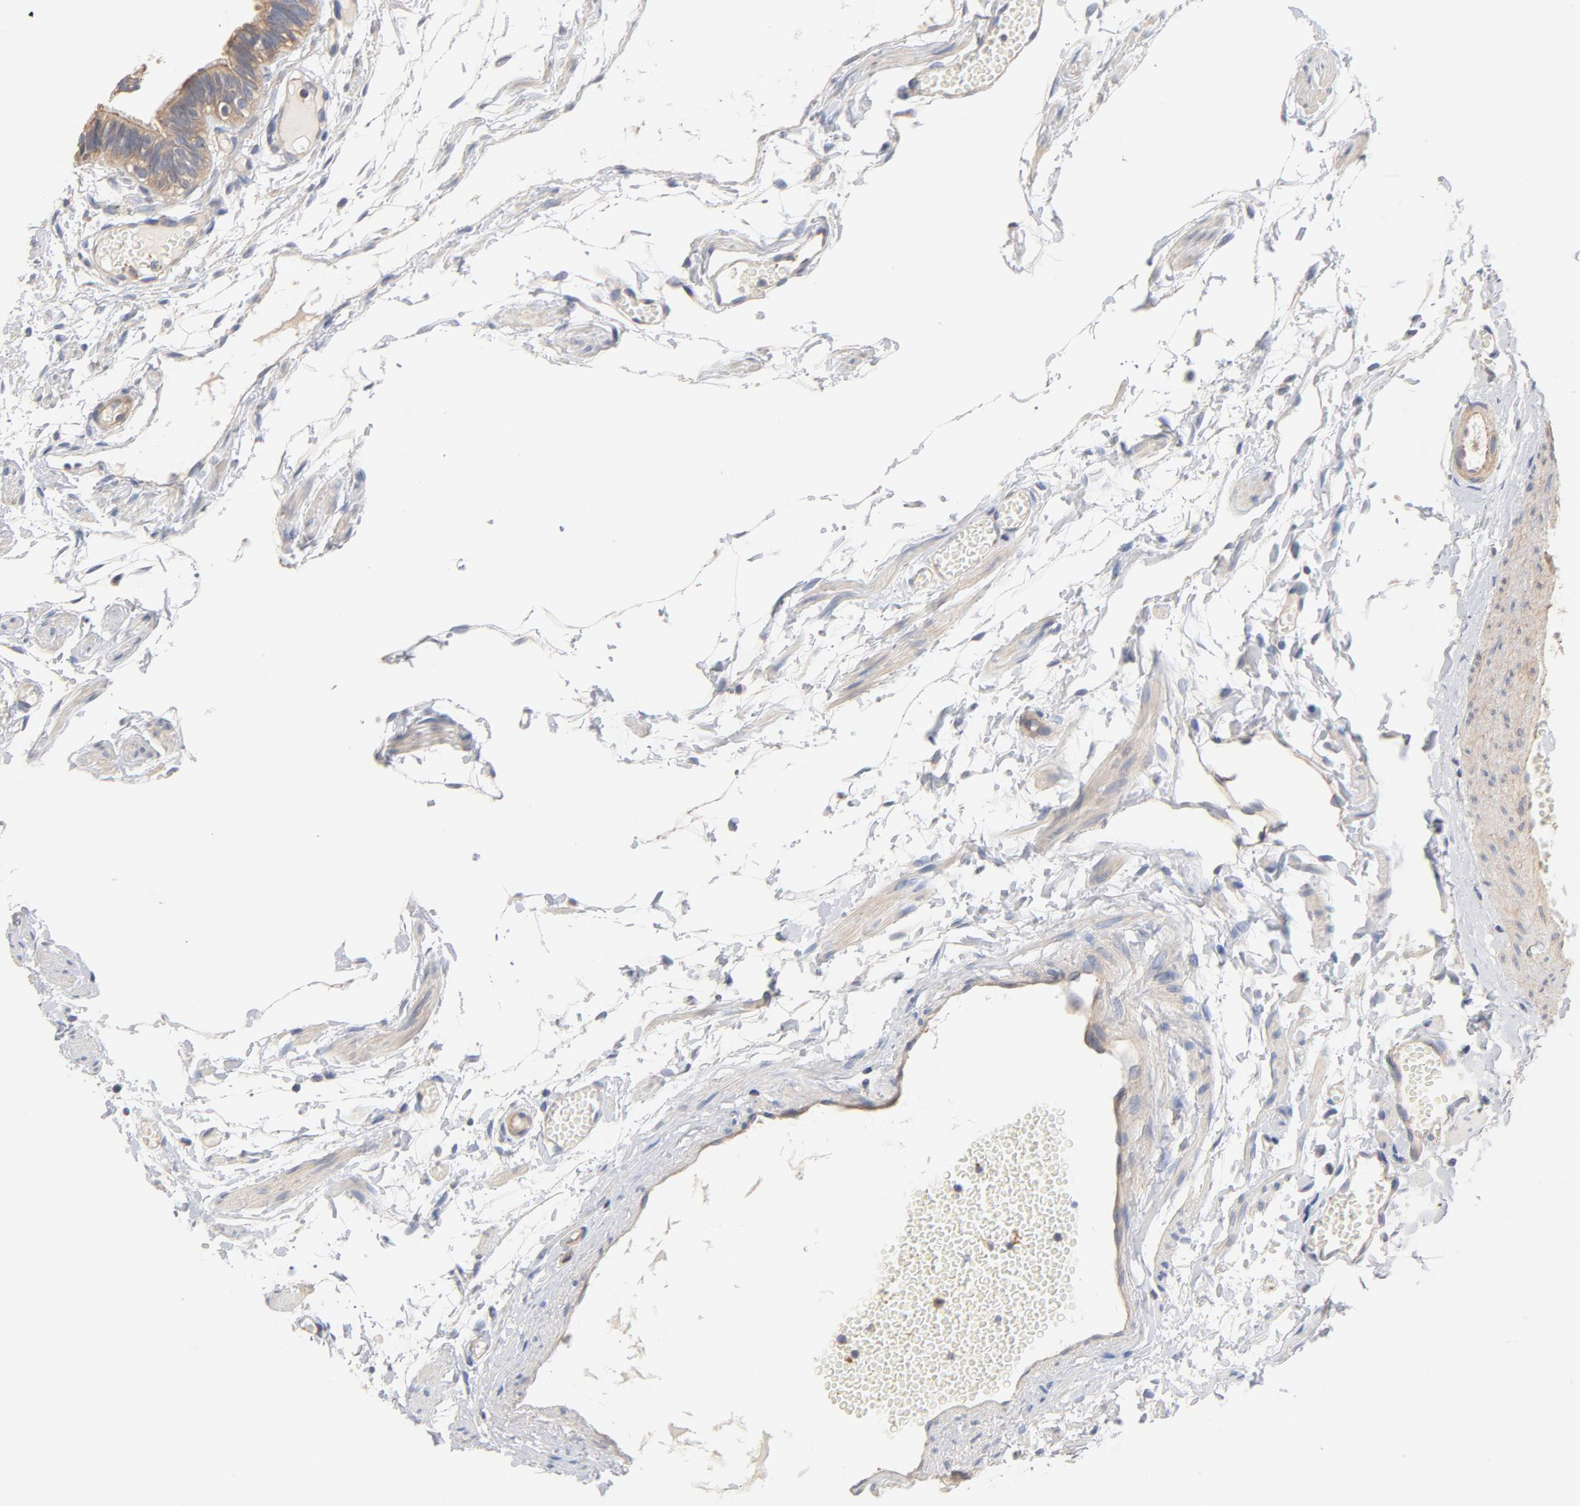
{"staining": {"intensity": "moderate", "quantity": ">75%", "location": "cytoplasmic/membranous"}, "tissue": "fallopian tube", "cell_type": "Glandular cells", "image_type": "normal", "snomed": [{"axis": "morphology", "description": "Normal tissue, NOS"}, {"axis": "topography", "description": "Fallopian tube"}], "caption": "Benign fallopian tube displays moderate cytoplasmic/membranous staining in about >75% of glandular cells (IHC, brightfield microscopy, high magnification)..", "gene": "STRN3", "patient": {"sex": "female", "age": 29}}